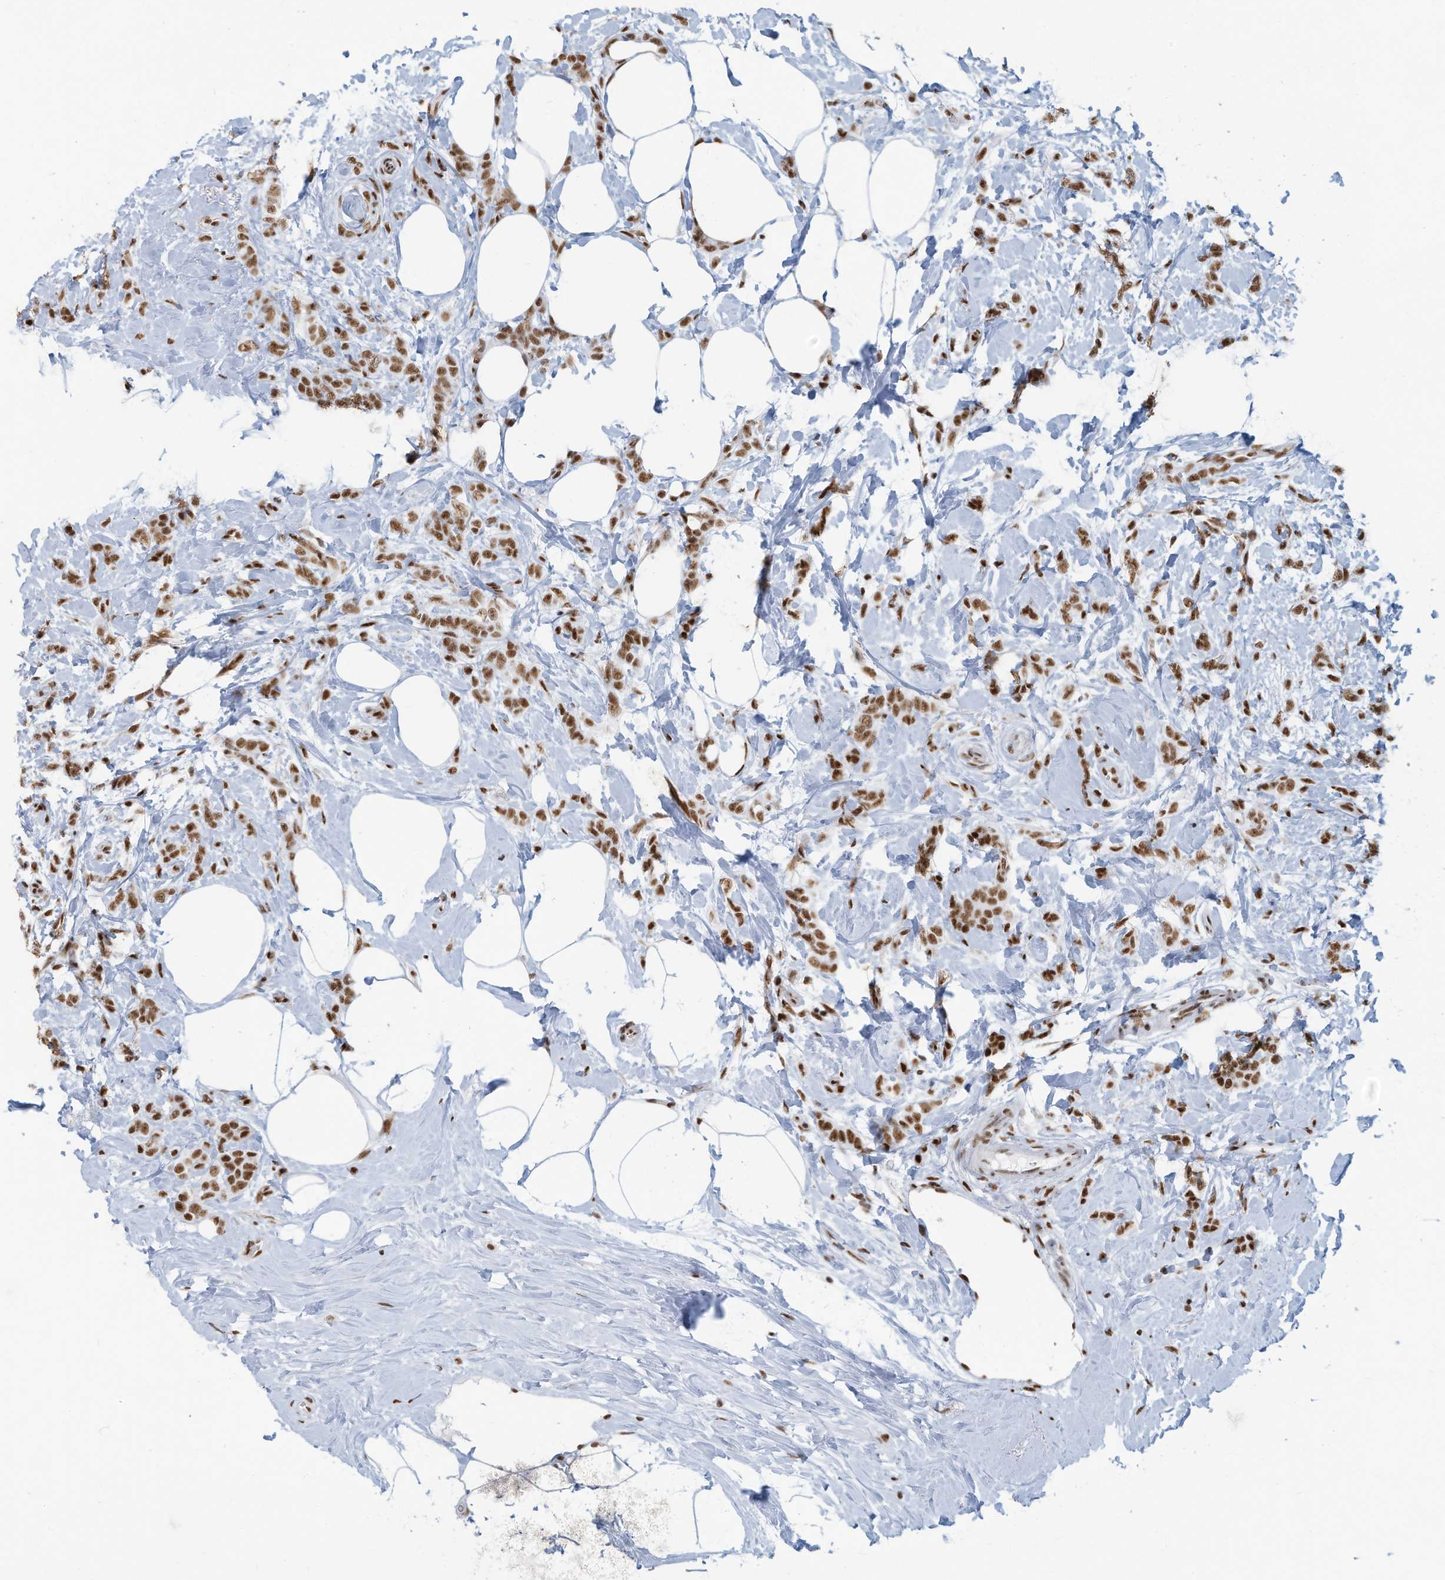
{"staining": {"intensity": "strong", "quantity": ">75%", "location": "nuclear"}, "tissue": "breast cancer", "cell_type": "Tumor cells", "image_type": "cancer", "snomed": [{"axis": "morphology", "description": "Lobular carcinoma, in situ"}, {"axis": "morphology", "description": "Lobular carcinoma"}, {"axis": "topography", "description": "Breast"}], "caption": "An immunohistochemistry (IHC) photomicrograph of tumor tissue is shown. Protein staining in brown shows strong nuclear positivity in lobular carcinoma in situ (breast) within tumor cells.", "gene": "SARNP", "patient": {"sex": "female", "age": 41}}